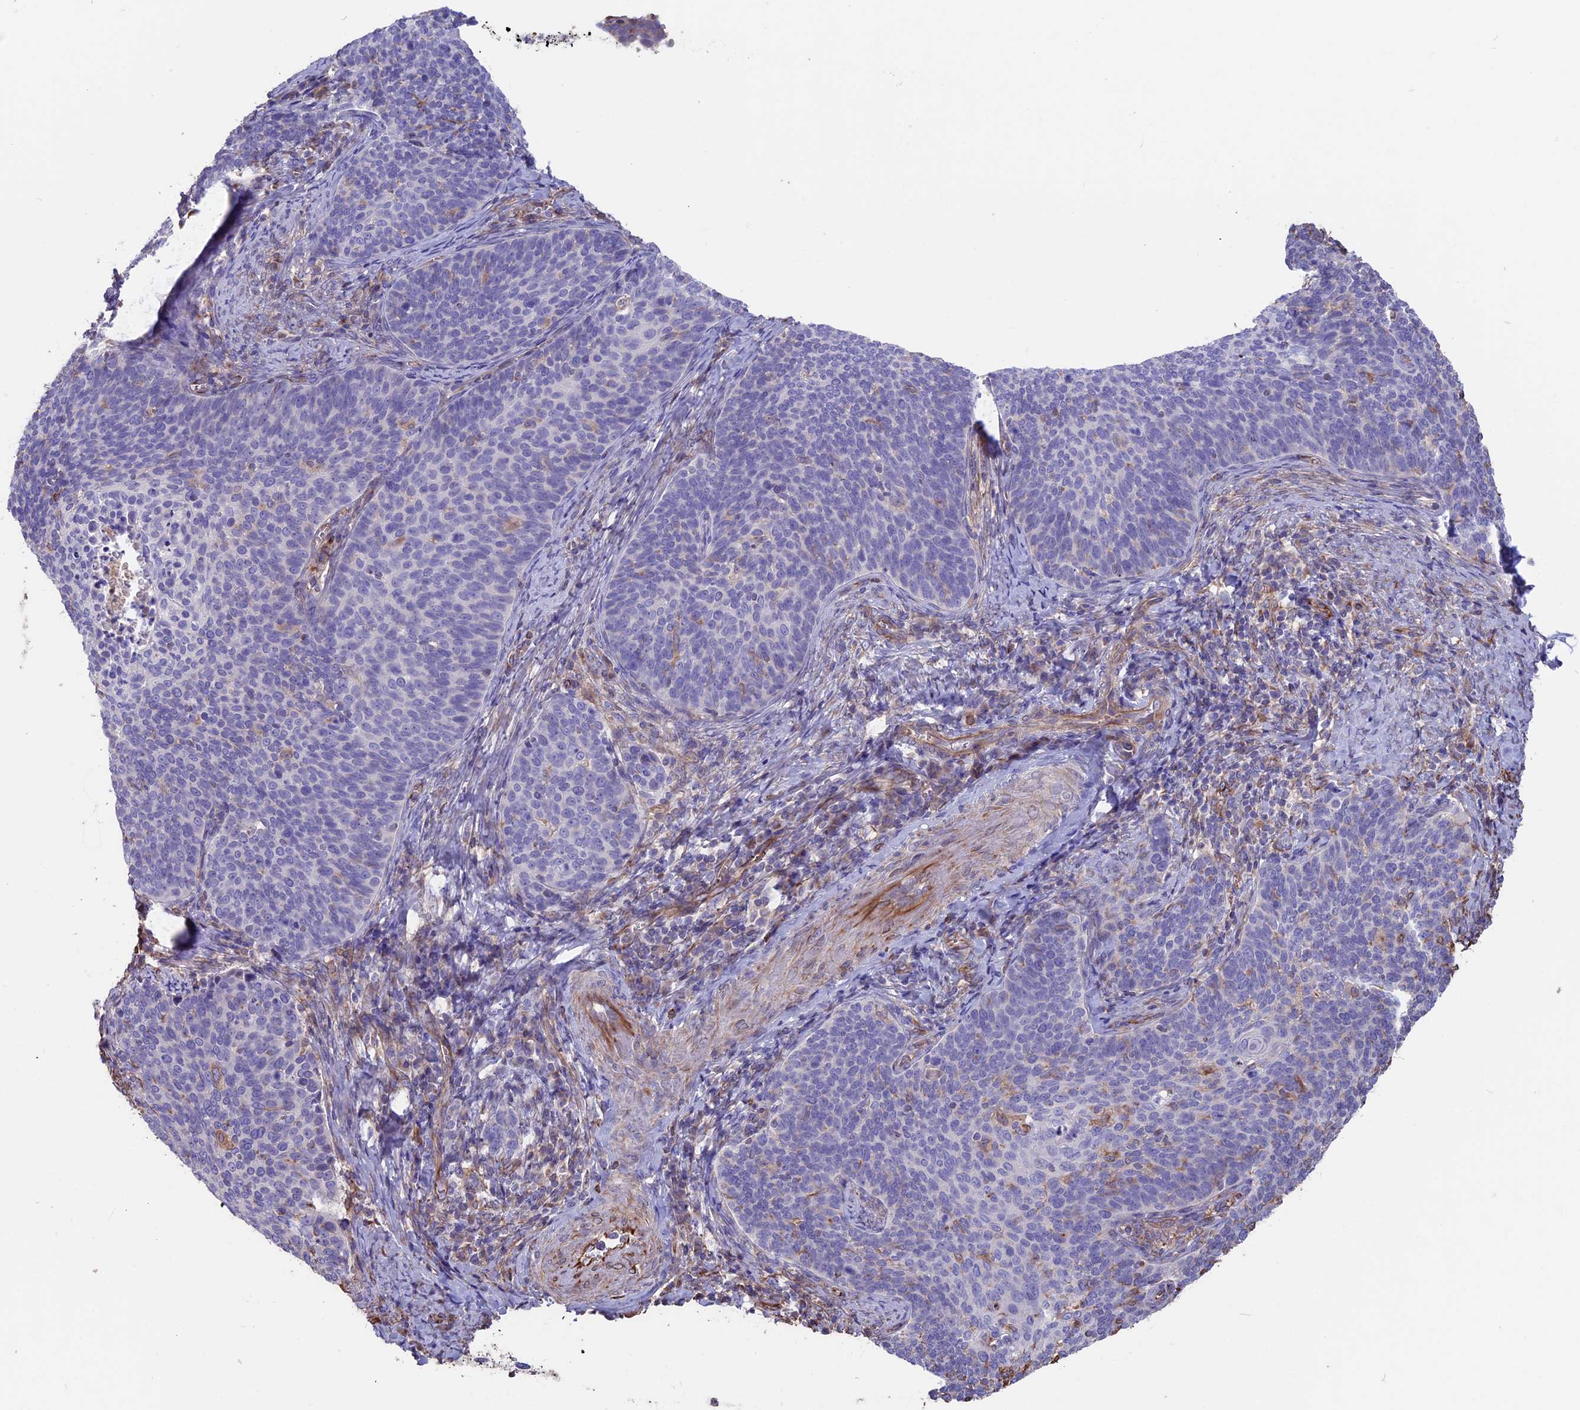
{"staining": {"intensity": "negative", "quantity": "none", "location": "none"}, "tissue": "cervical cancer", "cell_type": "Tumor cells", "image_type": "cancer", "snomed": [{"axis": "morphology", "description": "Normal tissue, NOS"}, {"axis": "morphology", "description": "Squamous cell carcinoma, NOS"}, {"axis": "topography", "description": "Cervix"}], "caption": "Human squamous cell carcinoma (cervical) stained for a protein using immunohistochemistry displays no staining in tumor cells.", "gene": "SEH1L", "patient": {"sex": "female", "age": 39}}